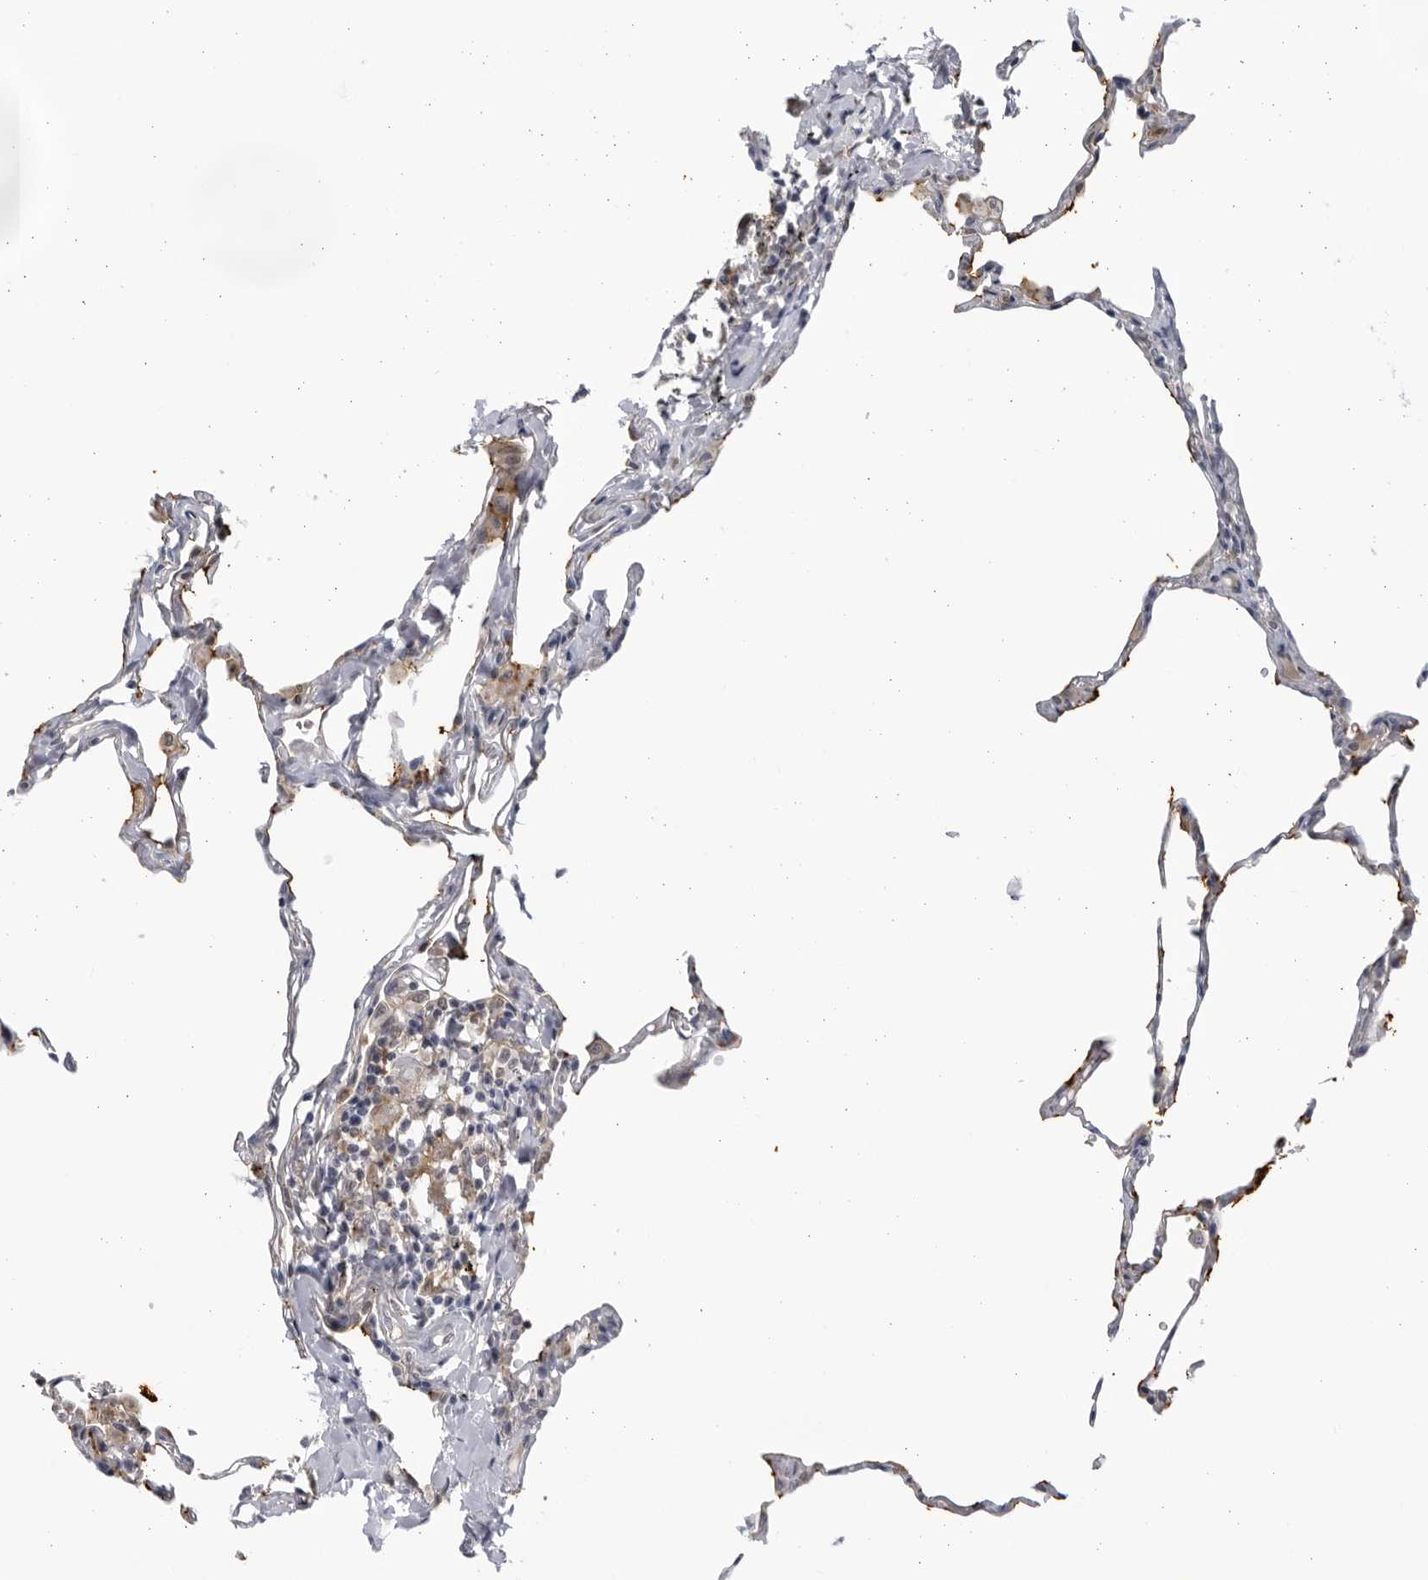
{"staining": {"intensity": "moderate", "quantity": "<25%", "location": "cytoplasmic/membranous"}, "tissue": "lung", "cell_type": "Alveolar cells", "image_type": "normal", "snomed": [{"axis": "morphology", "description": "Normal tissue, NOS"}, {"axis": "topography", "description": "Lung"}], "caption": "This image demonstrates immunohistochemistry (IHC) staining of benign lung, with low moderate cytoplasmic/membranous positivity in approximately <25% of alveolar cells.", "gene": "BMP2K", "patient": {"sex": "male", "age": 59}}